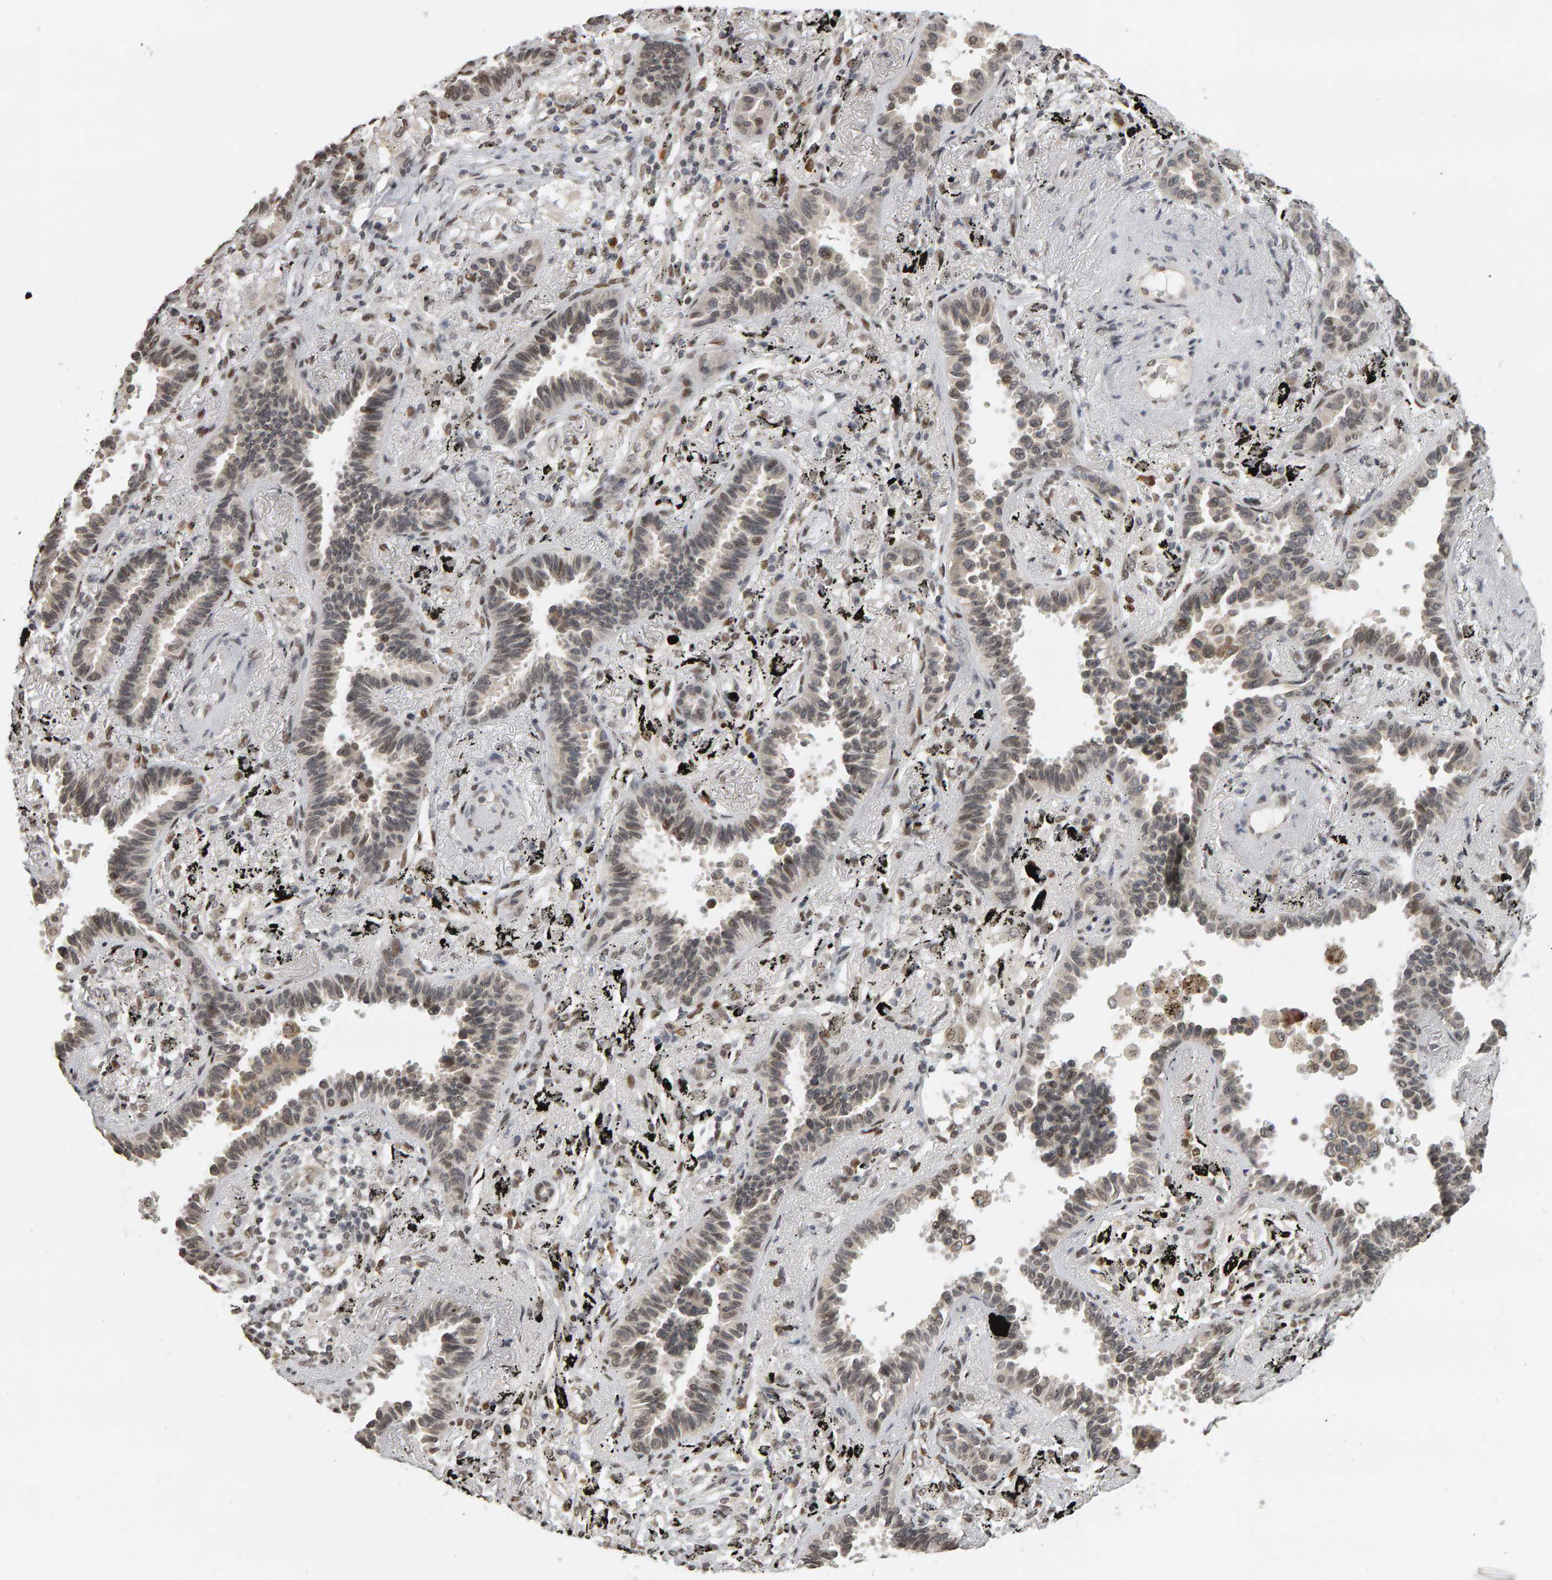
{"staining": {"intensity": "weak", "quantity": "25%-75%", "location": "nuclear"}, "tissue": "lung cancer", "cell_type": "Tumor cells", "image_type": "cancer", "snomed": [{"axis": "morphology", "description": "Adenocarcinoma, NOS"}, {"axis": "topography", "description": "Lung"}], "caption": "A high-resolution image shows IHC staining of lung adenocarcinoma, which exhibits weak nuclear expression in about 25%-75% of tumor cells.", "gene": "TRAM1", "patient": {"sex": "male", "age": 59}}